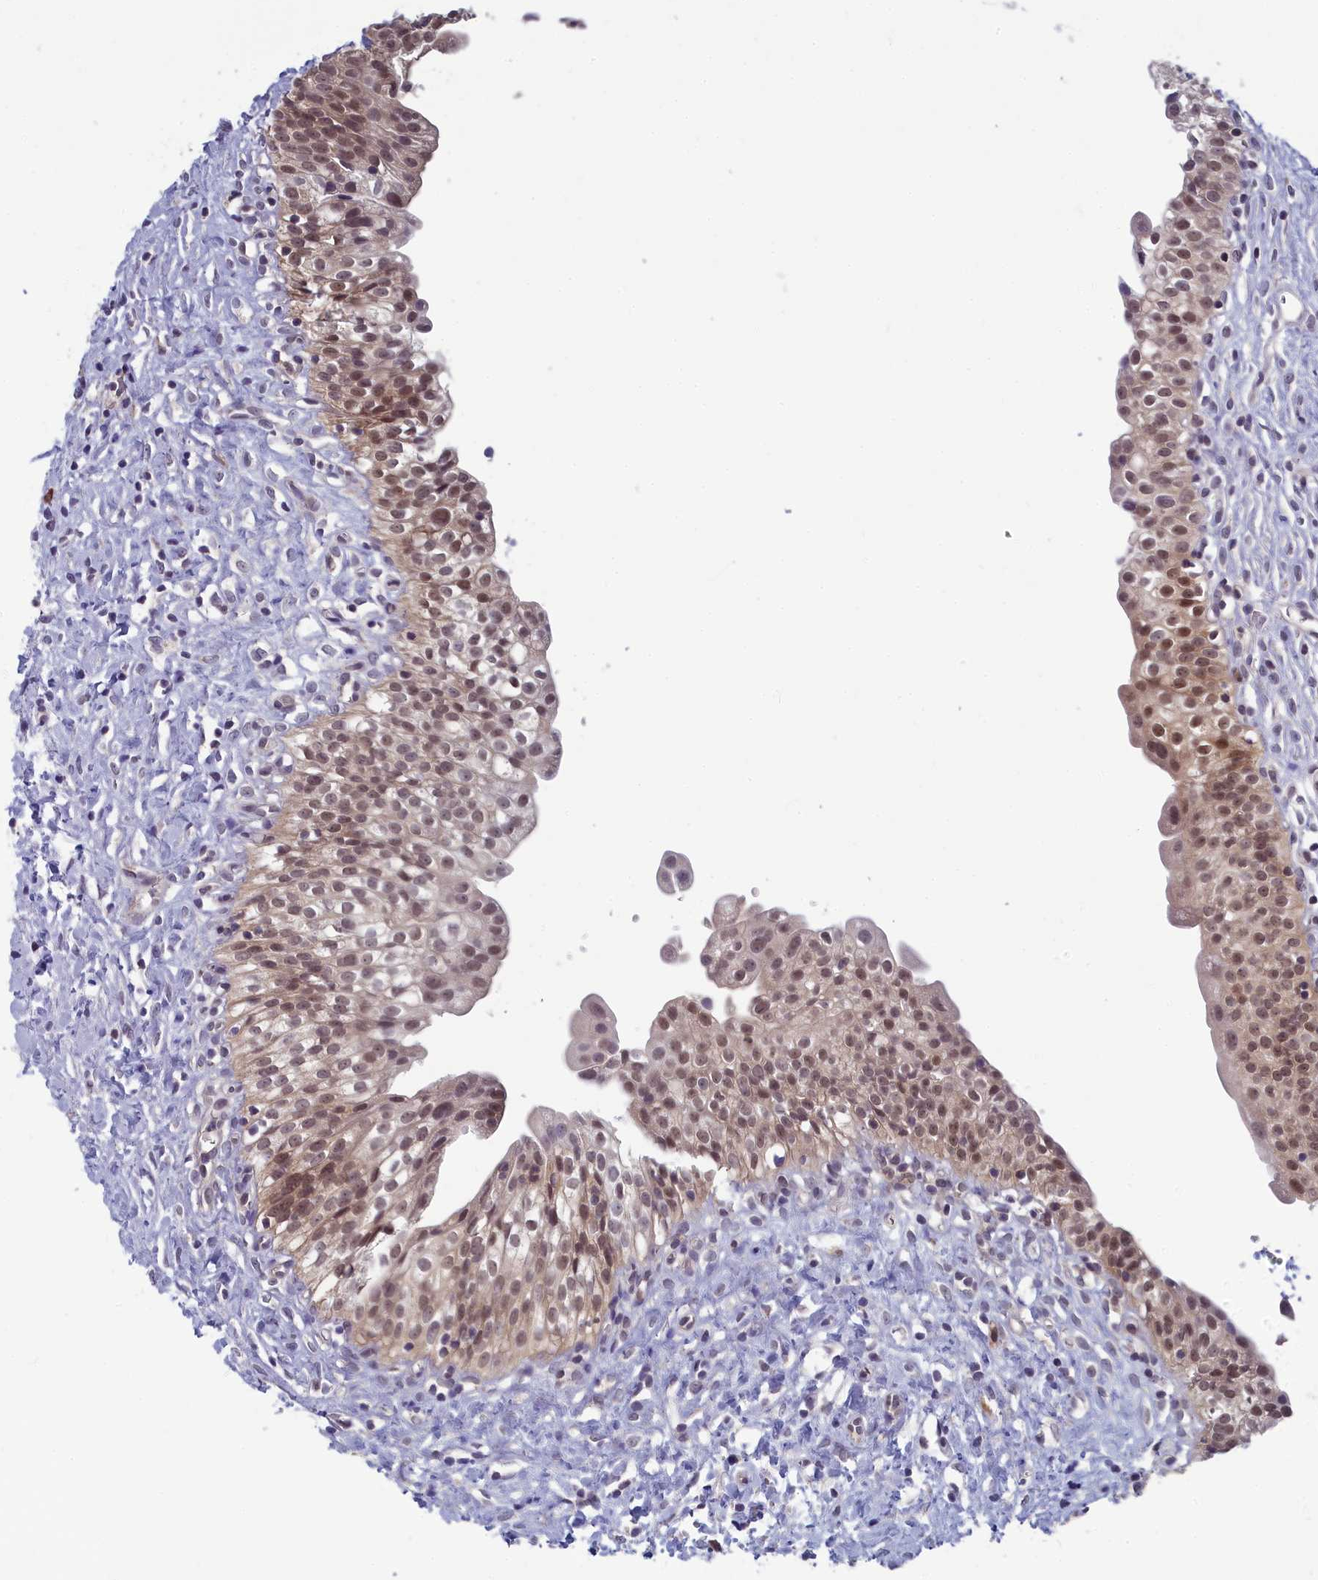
{"staining": {"intensity": "moderate", "quantity": ">75%", "location": "cytoplasmic/membranous,nuclear"}, "tissue": "urinary bladder", "cell_type": "Urothelial cells", "image_type": "normal", "snomed": [{"axis": "morphology", "description": "Normal tissue, NOS"}, {"axis": "topography", "description": "Urinary bladder"}], "caption": "Human urinary bladder stained for a protein (brown) displays moderate cytoplasmic/membranous,nuclear positive expression in about >75% of urothelial cells.", "gene": "MRI1", "patient": {"sex": "male", "age": 51}}